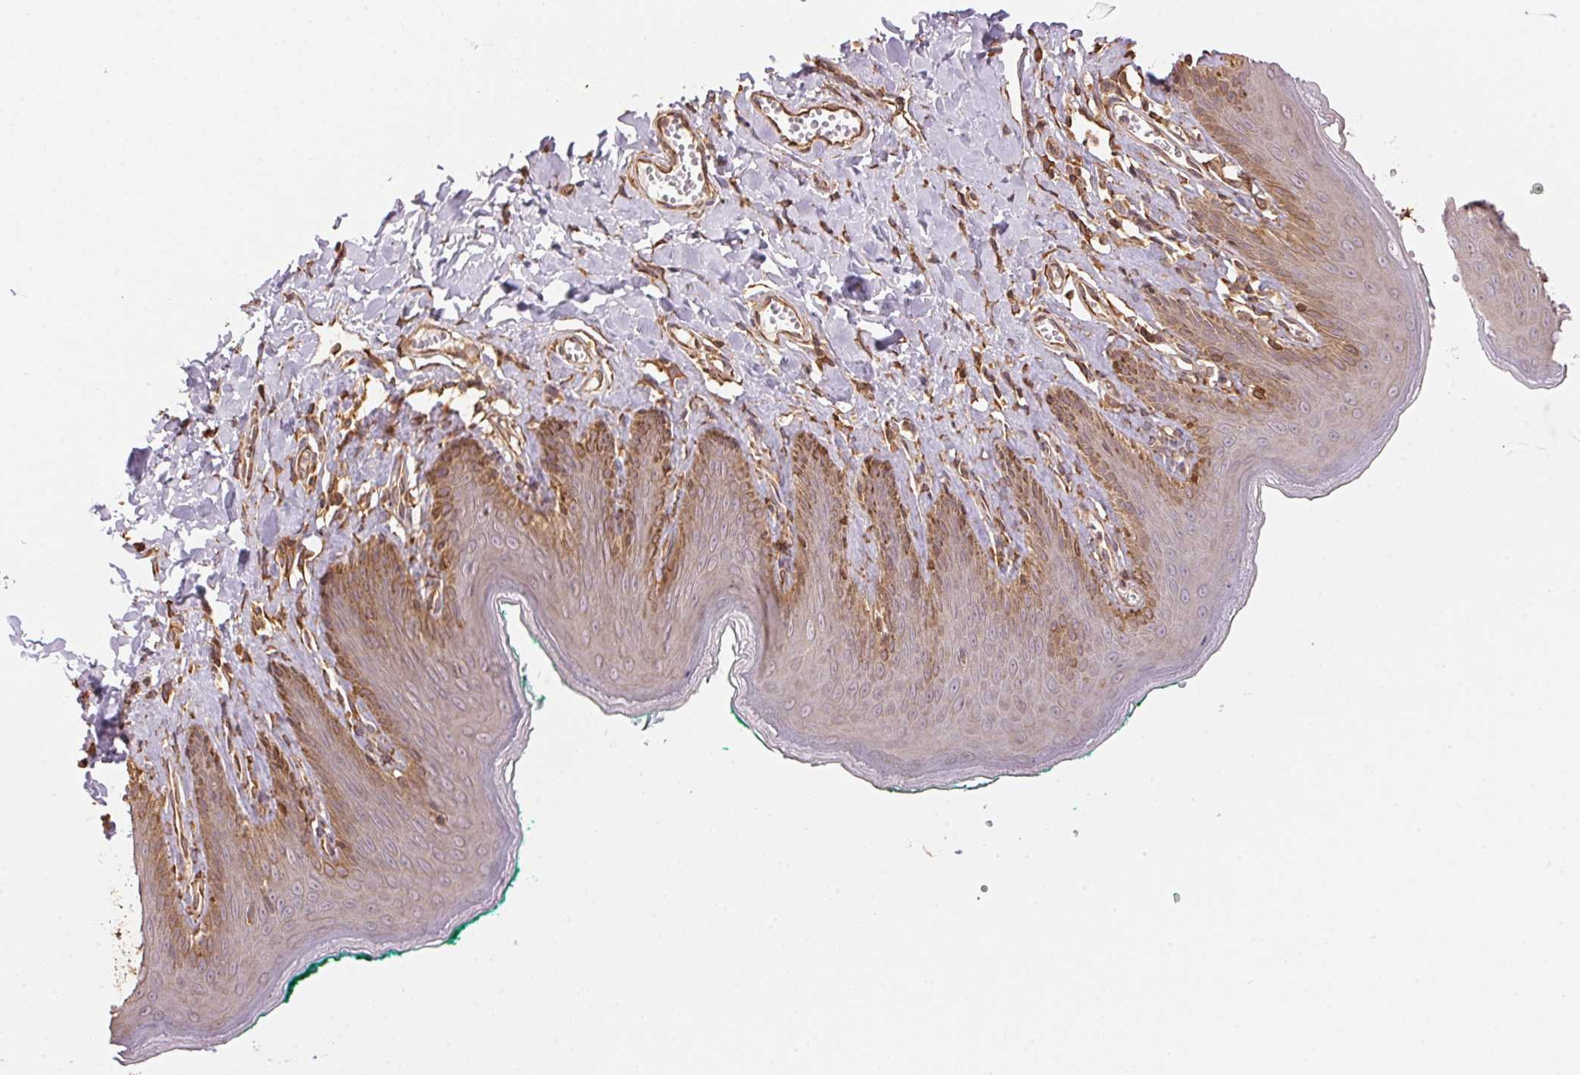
{"staining": {"intensity": "moderate", "quantity": "25%-75%", "location": "cytoplasmic/membranous"}, "tissue": "skin", "cell_type": "Epidermal cells", "image_type": "normal", "snomed": [{"axis": "morphology", "description": "Normal tissue, NOS"}, {"axis": "topography", "description": "Vulva"}, {"axis": "topography", "description": "Peripheral nerve tissue"}], "caption": "A brown stain highlights moderate cytoplasmic/membranous expression of a protein in epidermal cells of unremarkable skin.", "gene": "C6orf163", "patient": {"sex": "female", "age": 66}}